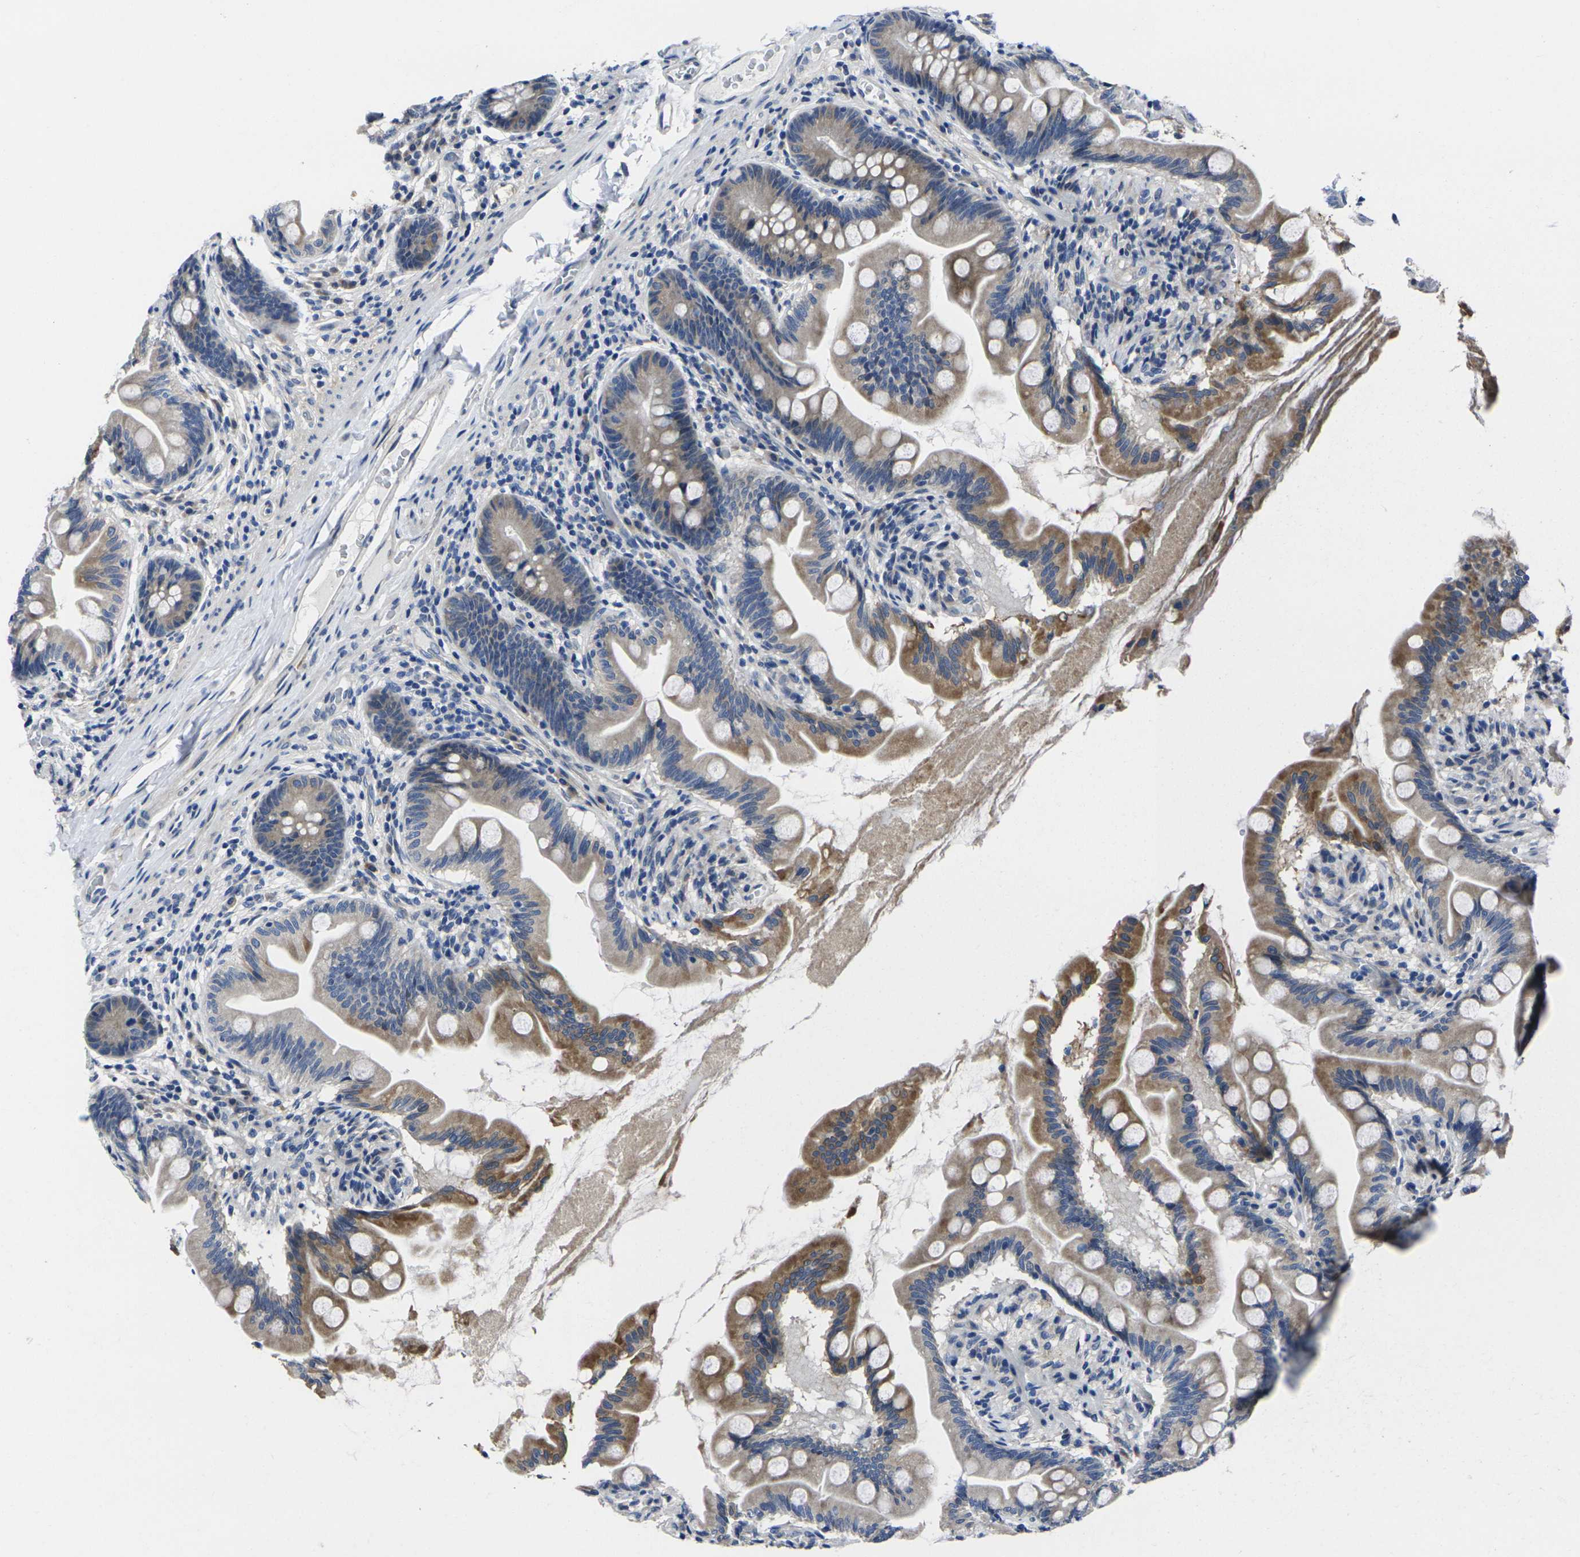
{"staining": {"intensity": "moderate", "quantity": "25%-75%", "location": "cytoplasmic/membranous"}, "tissue": "small intestine", "cell_type": "Glandular cells", "image_type": "normal", "snomed": [{"axis": "morphology", "description": "Normal tissue, NOS"}, {"axis": "topography", "description": "Small intestine"}], "caption": "Moderate cytoplasmic/membranous positivity is present in approximately 25%-75% of glandular cells in unremarkable small intestine.", "gene": "CYP2C8", "patient": {"sex": "female", "age": 56}}